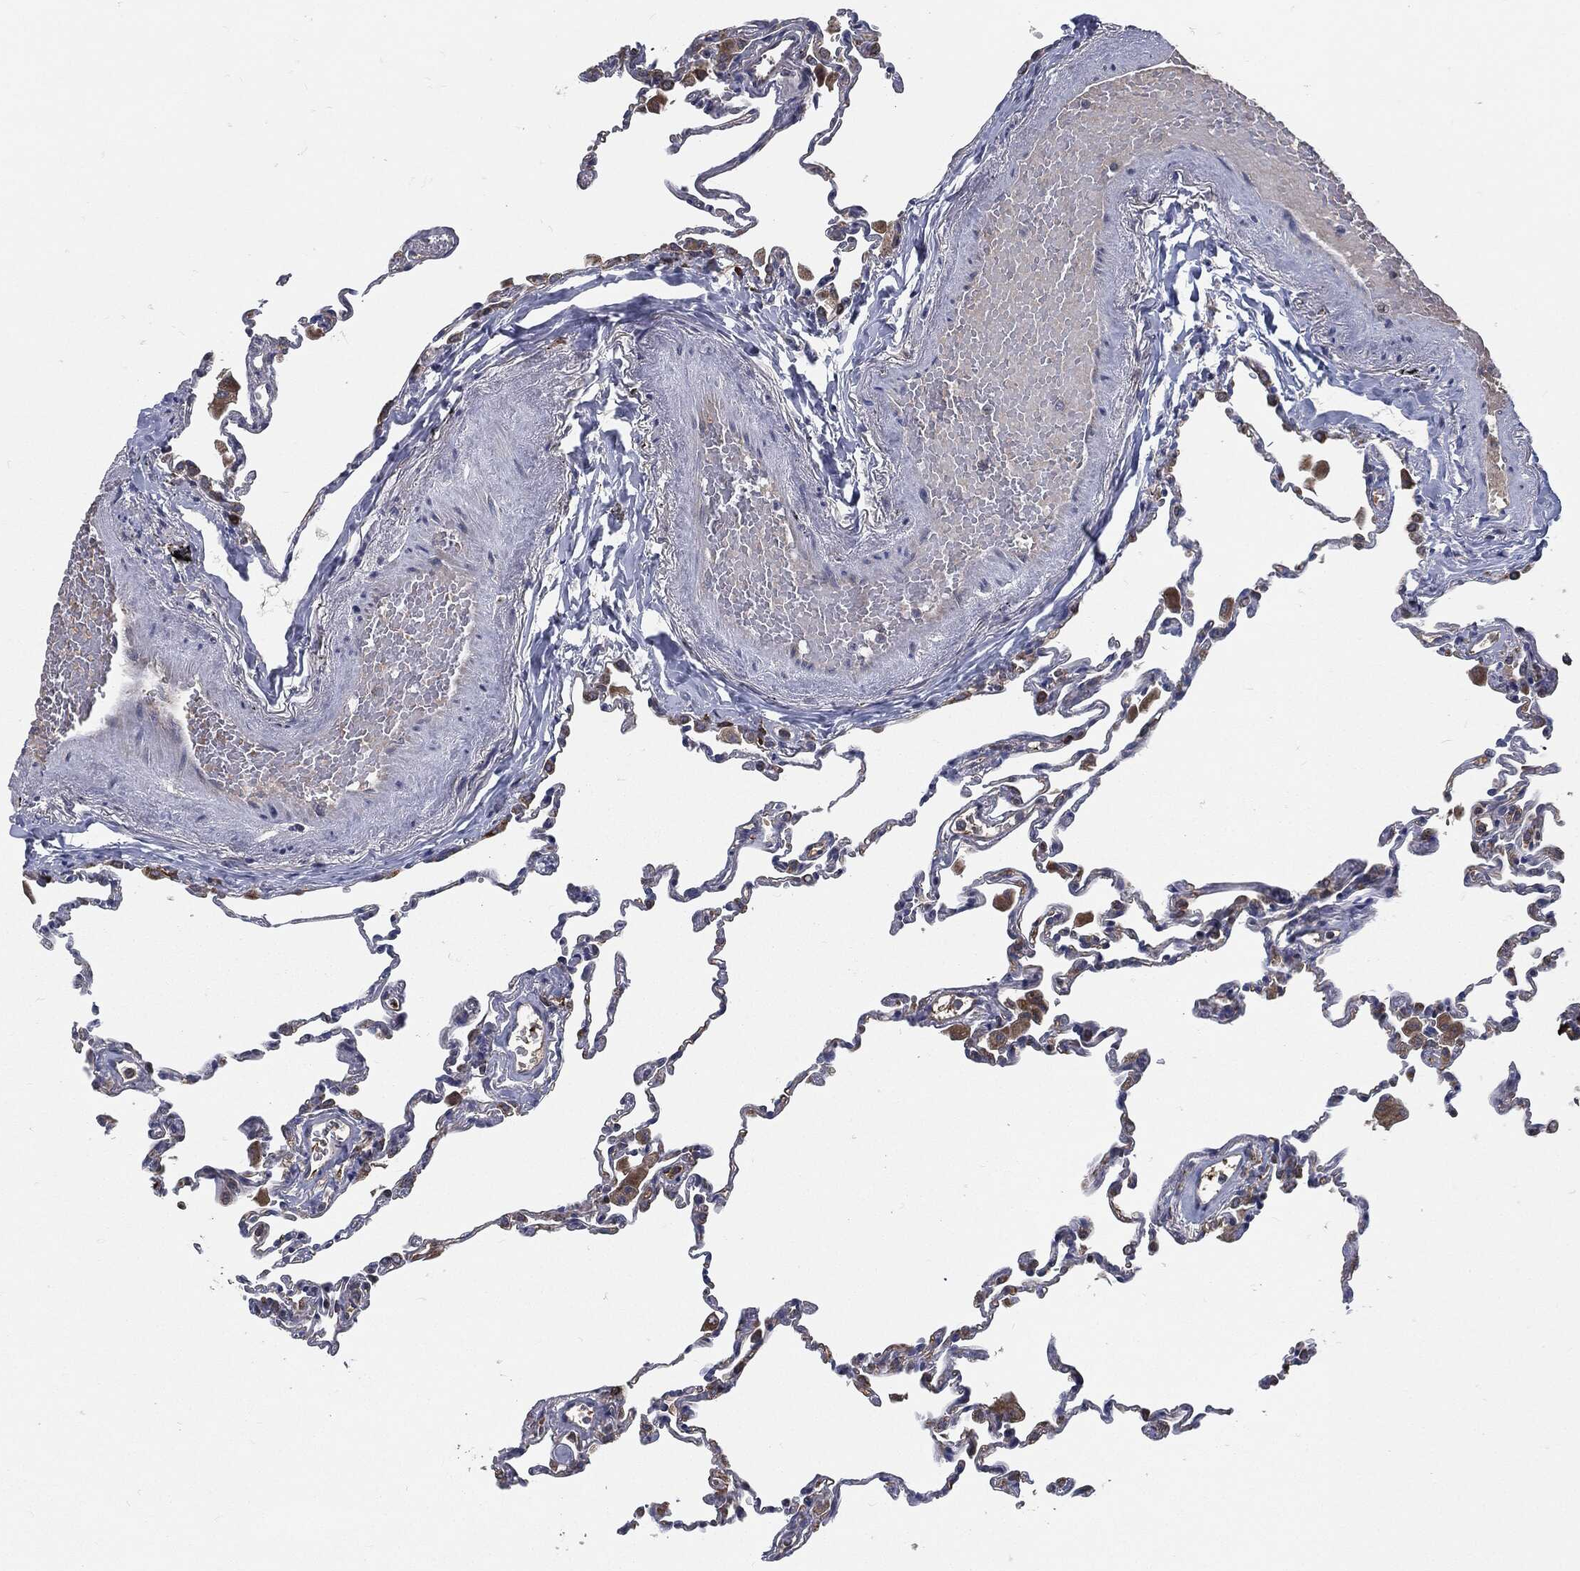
{"staining": {"intensity": "negative", "quantity": "none", "location": "none"}, "tissue": "lung", "cell_type": "Alveolar cells", "image_type": "normal", "snomed": [{"axis": "morphology", "description": "Normal tissue, NOS"}, {"axis": "topography", "description": "Lung"}], "caption": "IHC of unremarkable human lung demonstrates no expression in alveolar cells. (Brightfield microscopy of DAB (3,3'-diaminobenzidine) immunohistochemistry at high magnification).", "gene": "PRDX4", "patient": {"sex": "female", "age": 57}}